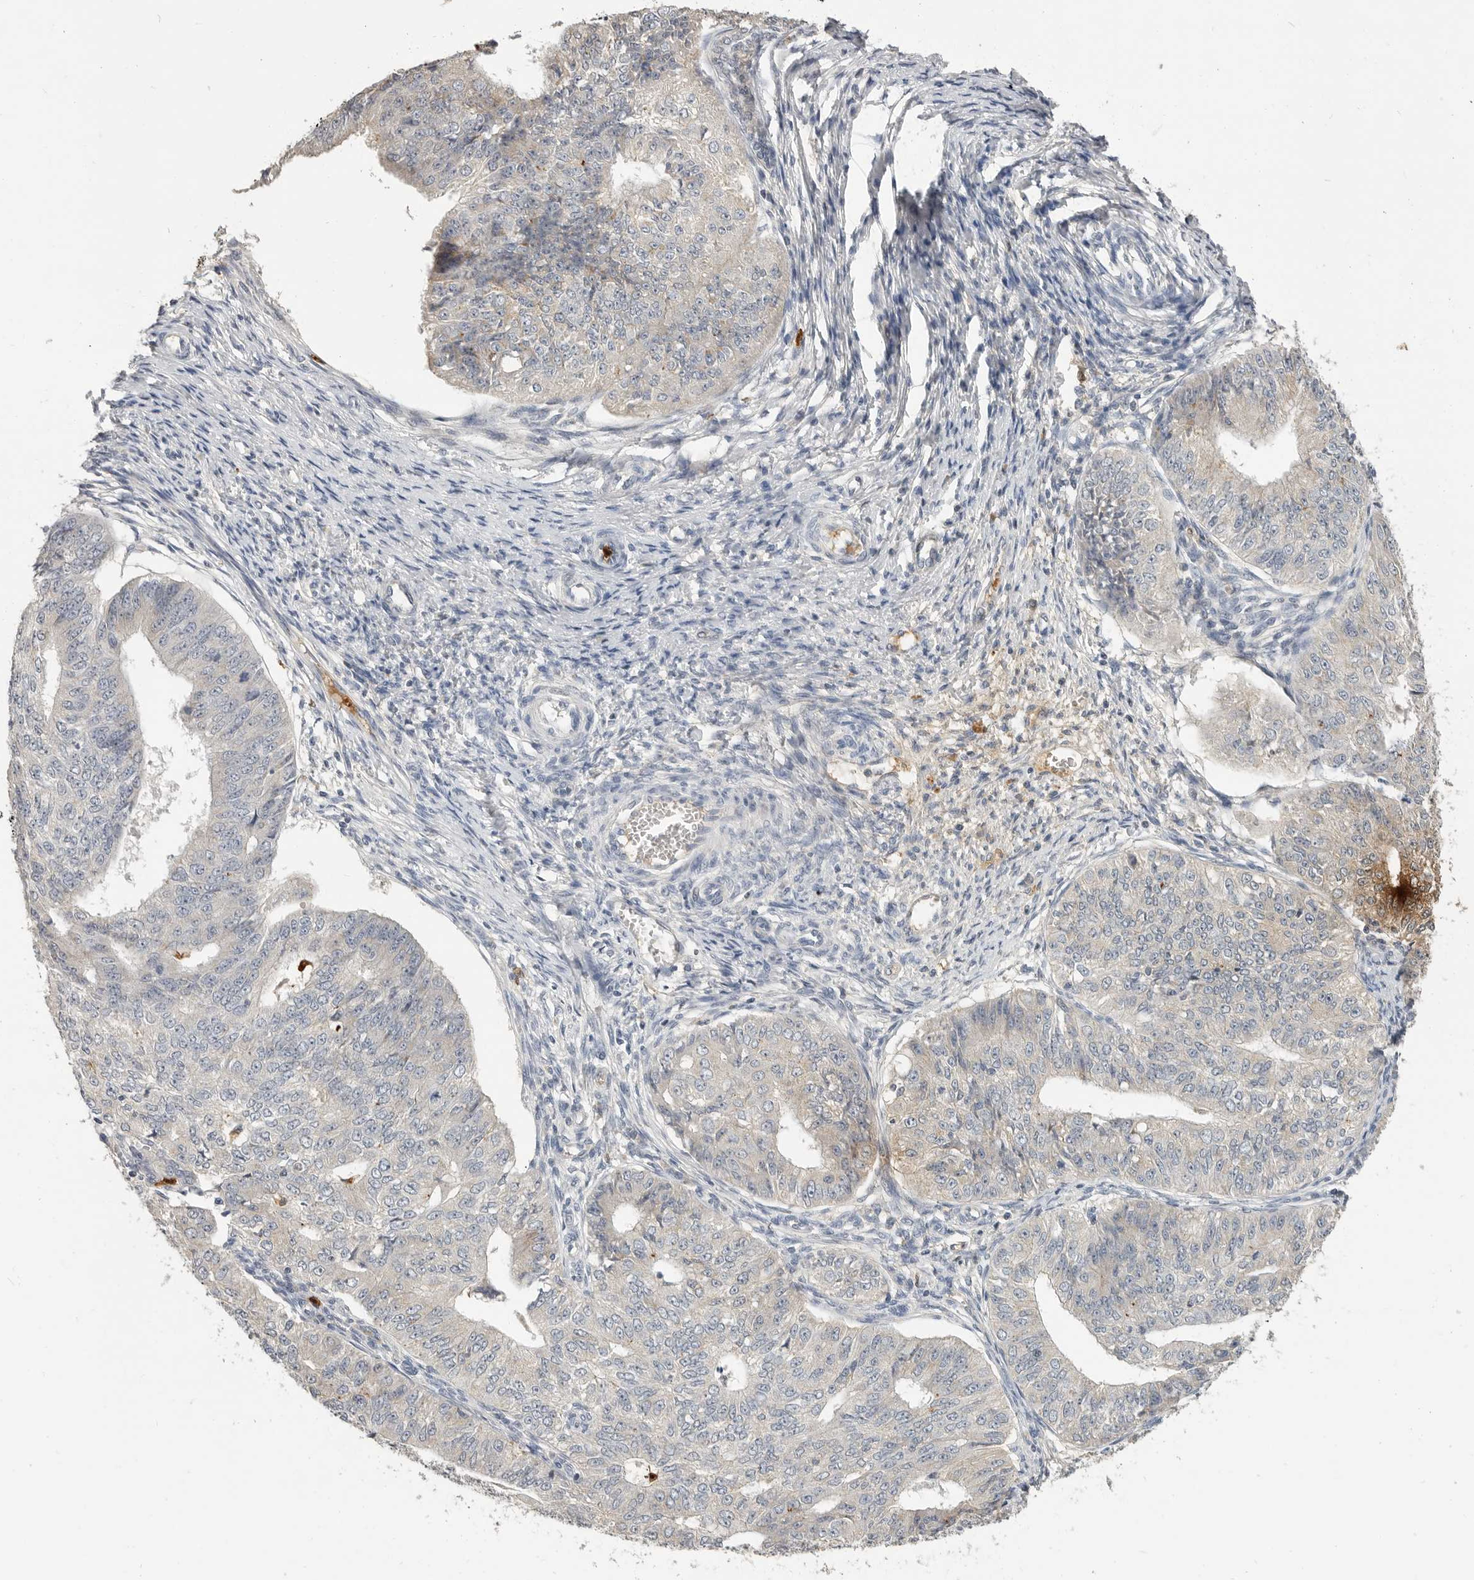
{"staining": {"intensity": "negative", "quantity": "none", "location": "none"}, "tissue": "endometrial cancer", "cell_type": "Tumor cells", "image_type": "cancer", "snomed": [{"axis": "morphology", "description": "Adenocarcinoma, NOS"}, {"axis": "topography", "description": "Endometrium"}], "caption": "Human adenocarcinoma (endometrial) stained for a protein using immunohistochemistry (IHC) demonstrates no staining in tumor cells.", "gene": "LTBR", "patient": {"sex": "female", "age": 32}}